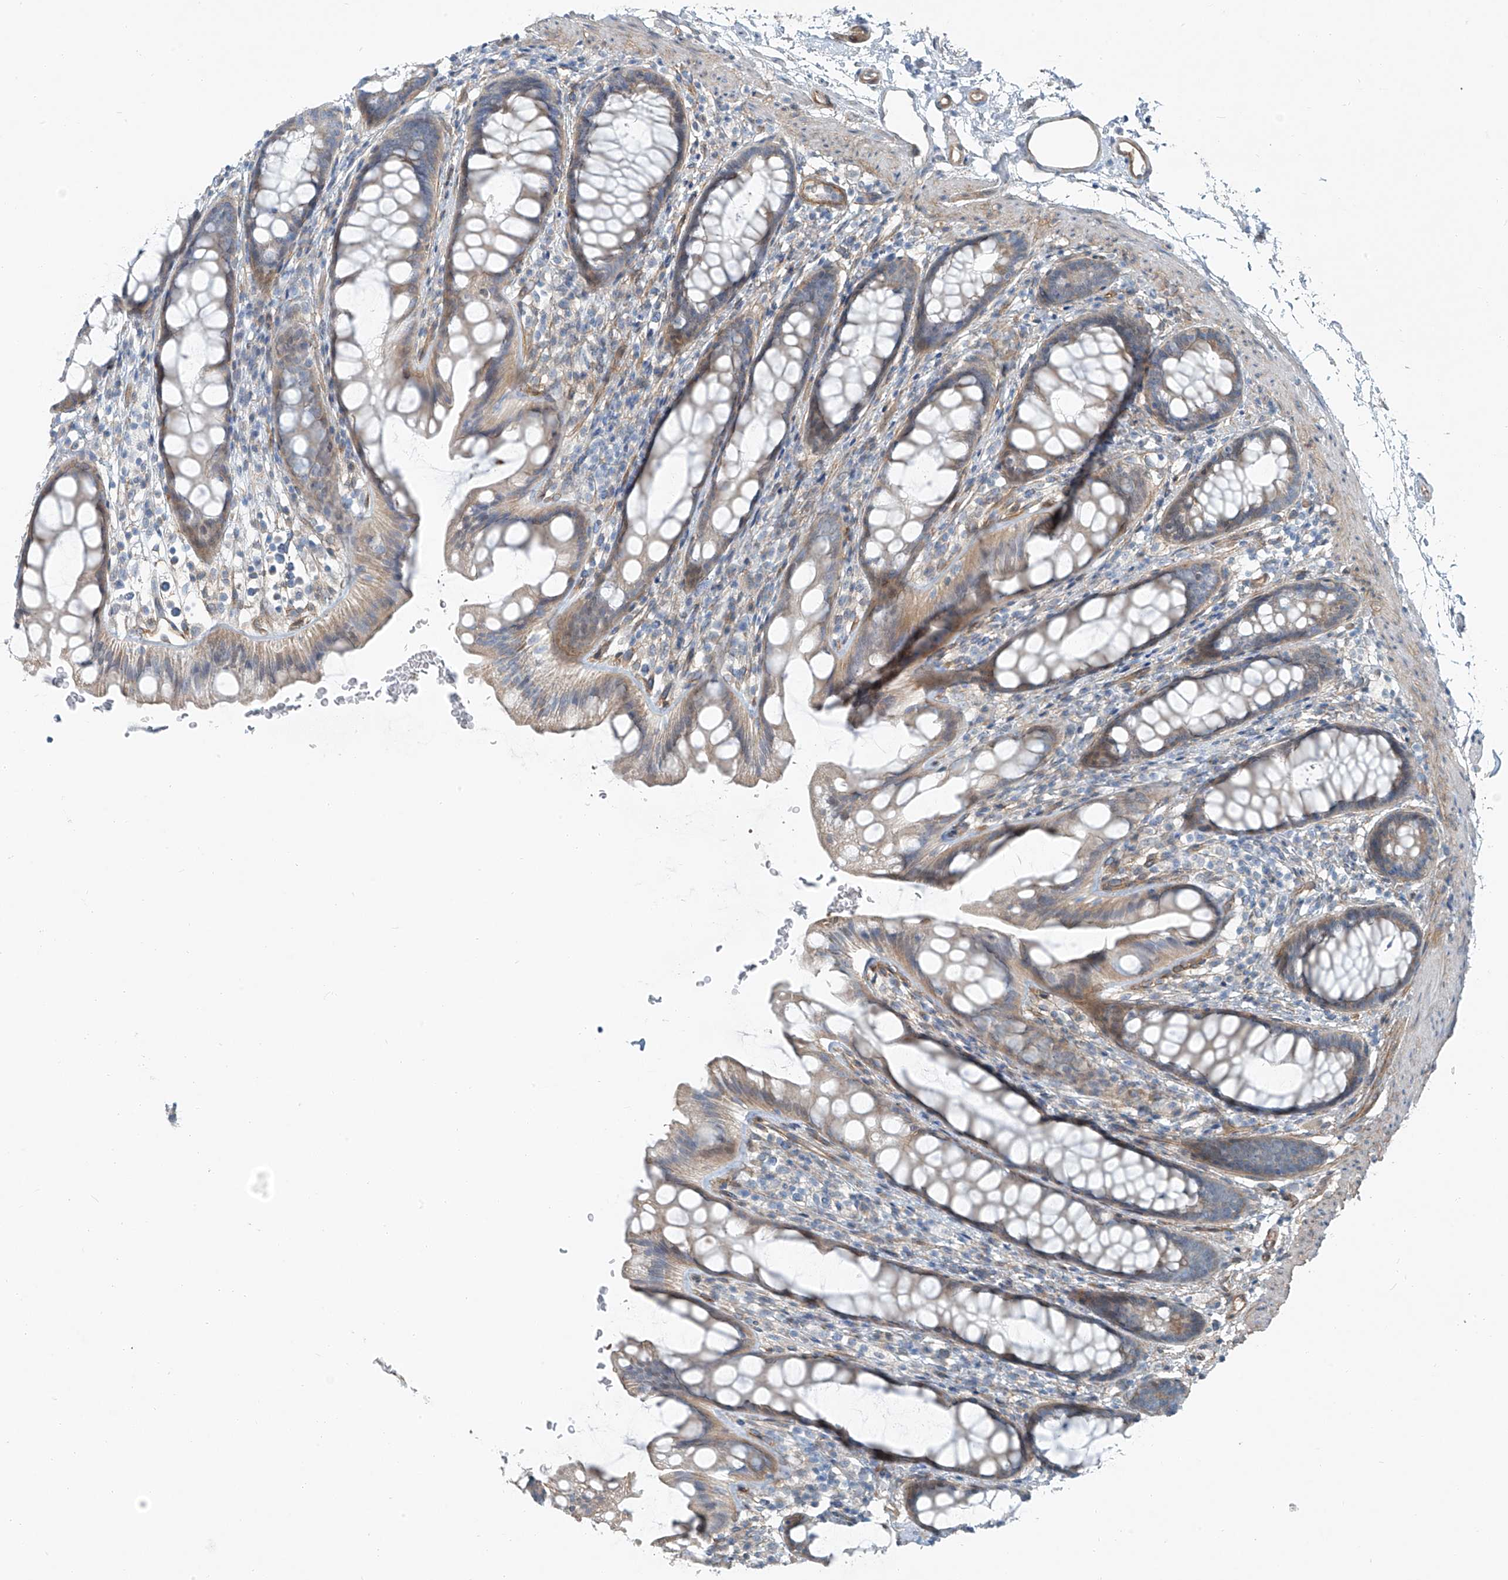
{"staining": {"intensity": "weak", "quantity": "<25%", "location": "cytoplasmic/membranous"}, "tissue": "rectum", "cell_type": "Glandular cells", "image_type": "normal", "snomed": [{"axis": "morphology", "description": "Normal tissue, NOS"}, {"axis": "topography", "description": "Rectum"}], "caption": "This is a histopathology image of immunohistochemistry staining of benign rectum, which shows no expression in glandular cells.", "gene": "TNS2", "patient": {"sex": "female", "age": 65}}